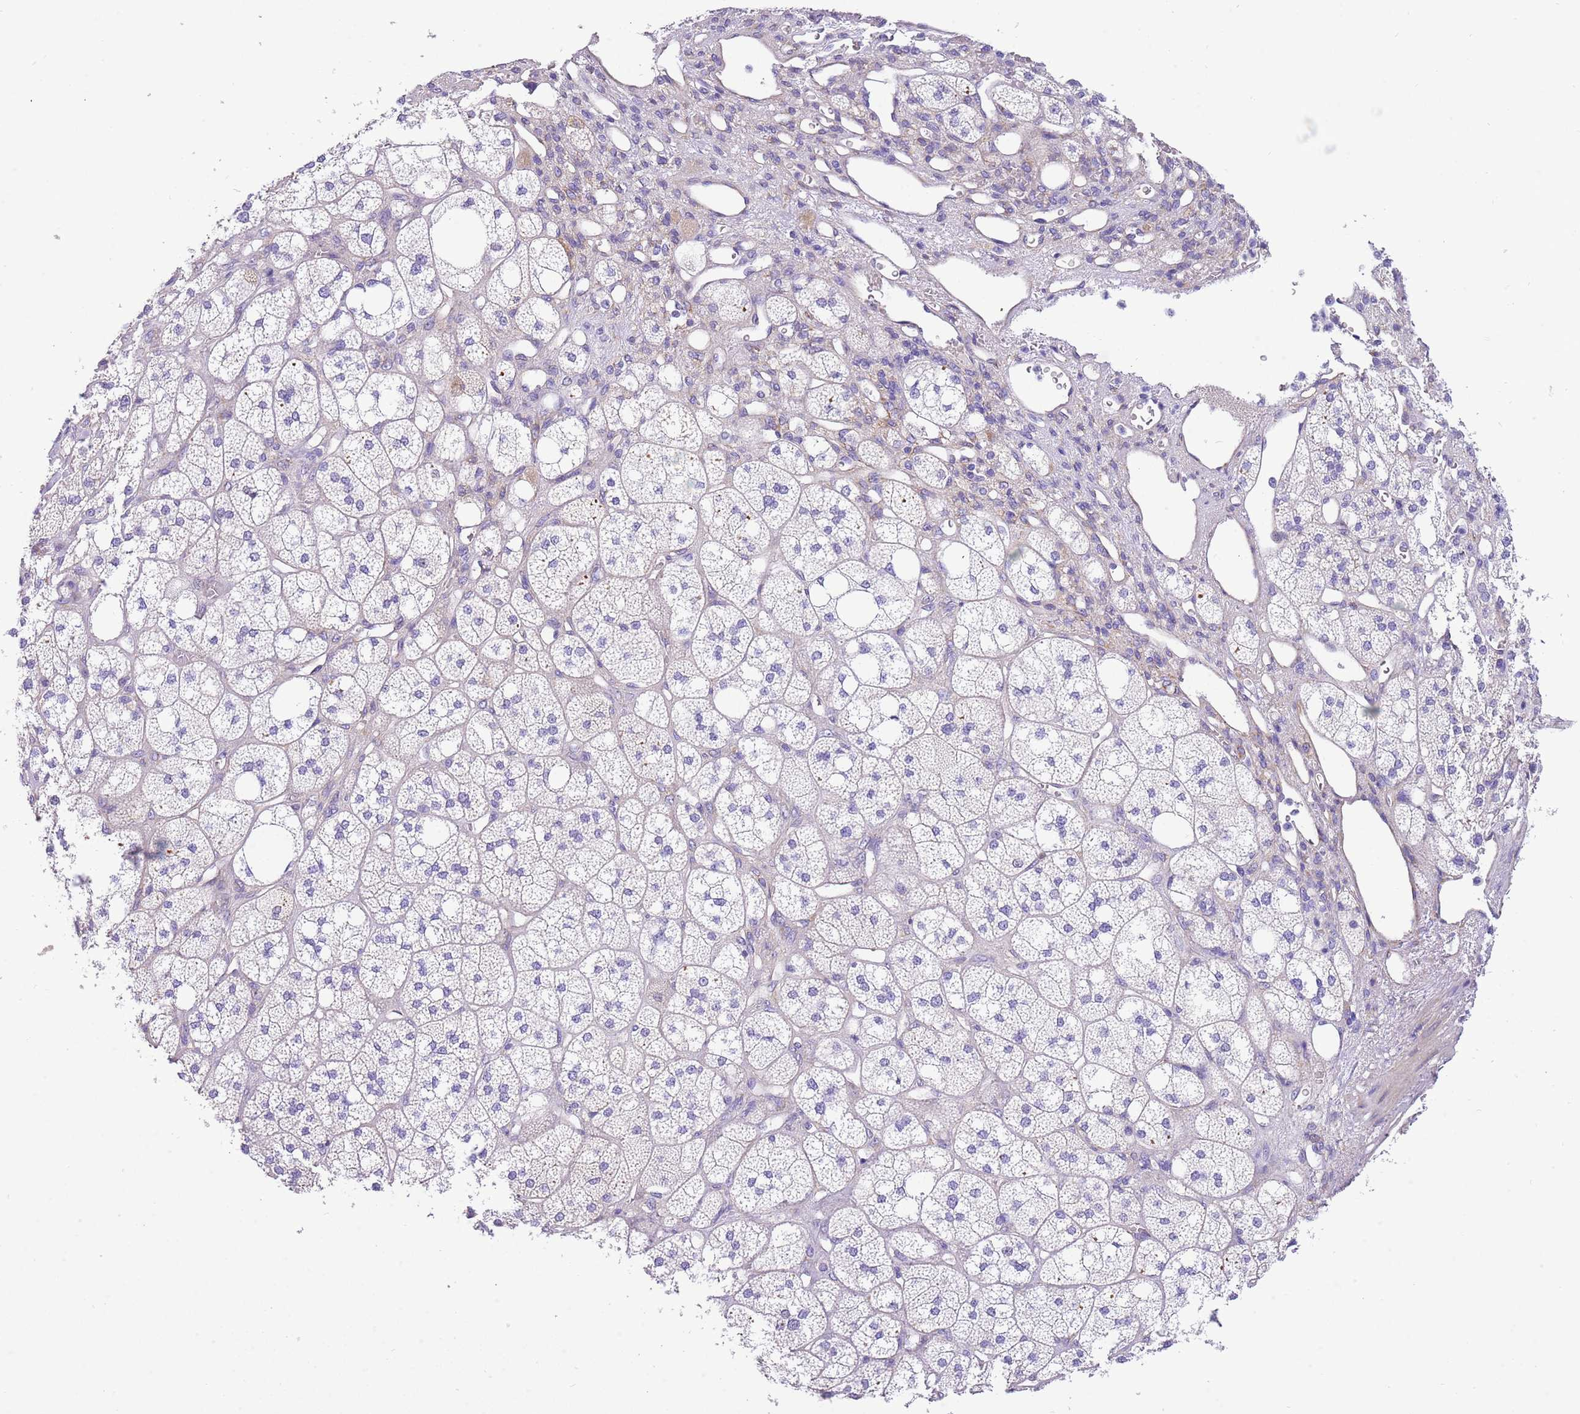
{"staining": {"intensity": "negative", "quantity": "none", "location": "none"}, "tissue": "adrenal gland", "cell_type": "Glandular cells", "image_type": "normal", "snomed": [{"axis": "morphology", "description": "Normal tissue, NOS"}, {"axis": "topography", "description": "Adrenal gland"}], "caption": "Protein analysis of normal adrenal gland exhibits no significant expression in glandular cells. The staining was performed using DAB to visualize the protein expression in brown, while the nuclei were stained in blue with hematoxylin (Magnification: 20x).", "gene": "SERINC3", "patient": {"sex": "male", "age": 61}}